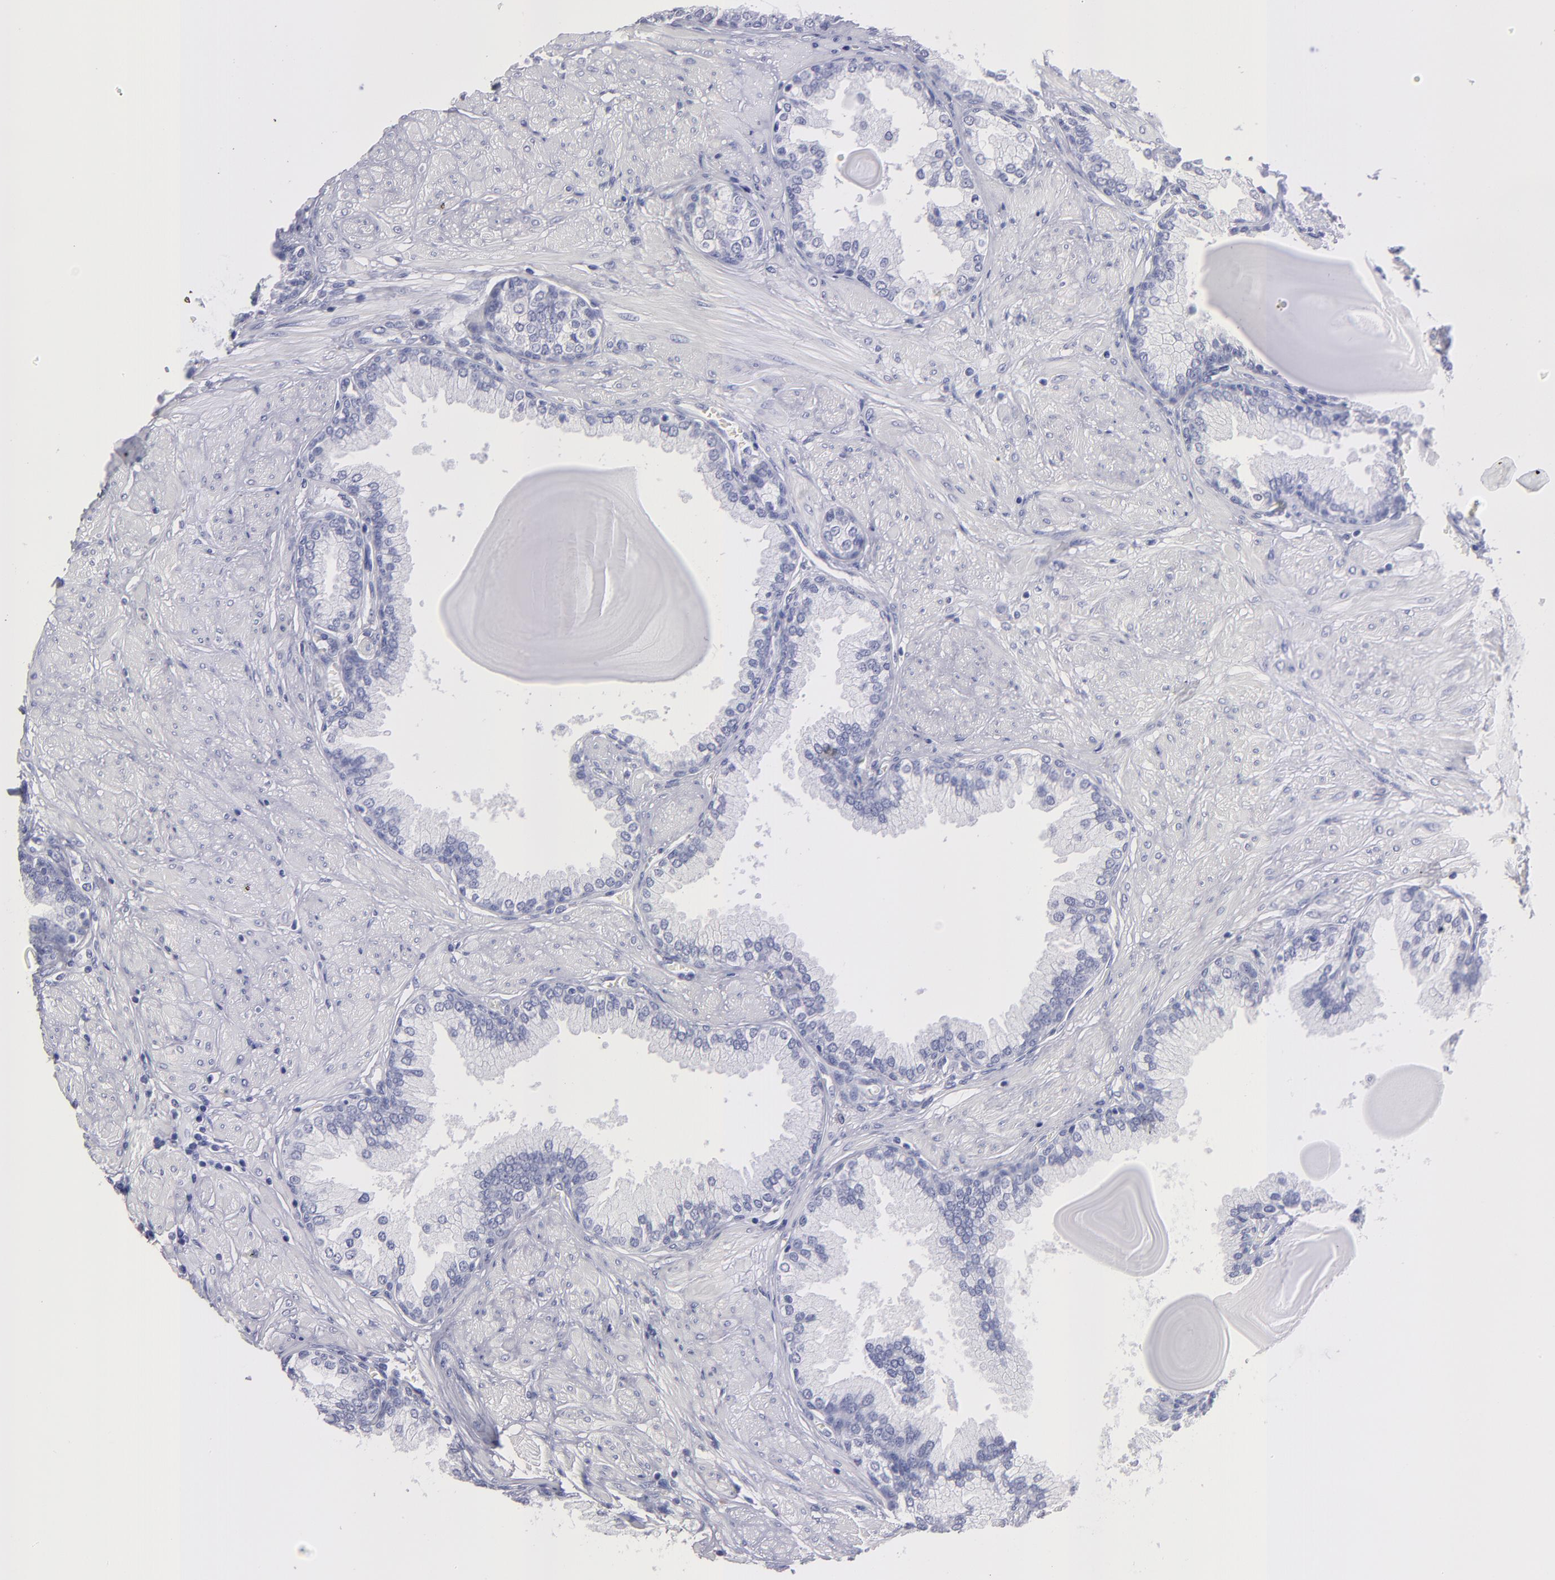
{"staining": {"intensity": "negative", "quantity": "none", "location": "none"}, "tissue": "prostate", "cell_type": "Glandular cells", "image_type": "normal", "snomed": [{"axis": "morphology", "description": "Normal tissue, NOS"}, {"axis": "topography", "description": "Prostate"}], "caption": "Photomicrograph shows no protein staining in glandular cells of normal prostate.", "gene": "MB", "patient": {"sex": "male", "age": 51}}